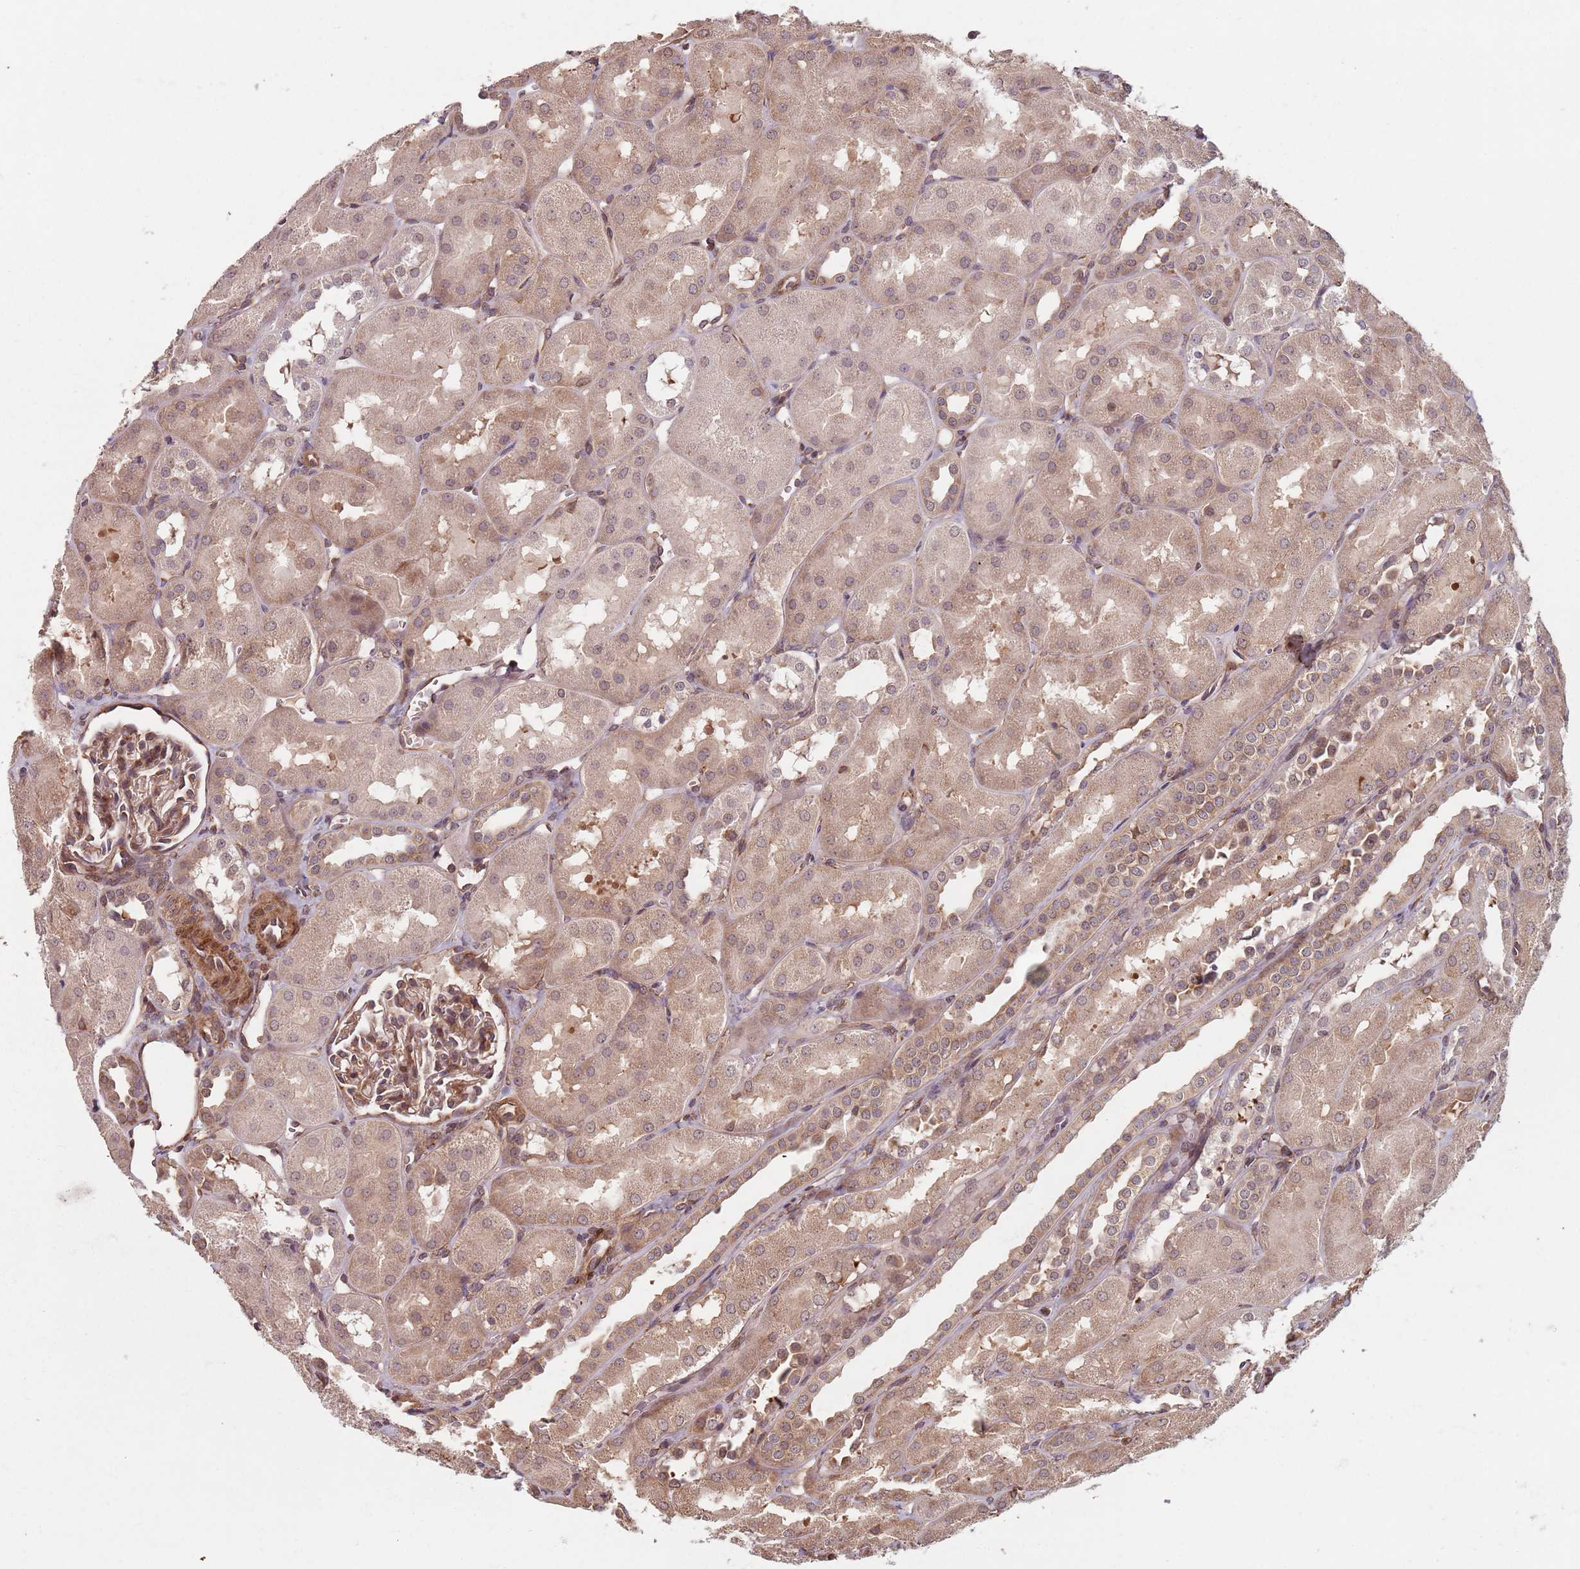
{"staining": {"intensity": "moderate", "quantity": ">75%", "location": "cytoplasmic/membranous"}, "tissue": "kidney", "cell_type": "Cells in glomeruli", "image_type": "normal", "snomed": [{"axis": "morphology", "description": "Normal tissue, NOS"}, {"axis": "topography", "description": "Kidney"}, {"axis": "topography", "description": "Urinary bladder"}], "caption": "DAB (3,3'-diaminobenzidine) immunohistochemical staining of unremarkable kidney displays moderate cytoplasmic/membranous protein staining in about >75% of cells in glomeruli. (Brightfield microscopy of DAB IHC at high magnification).", "gene": "NOTCH3", "patient": {"sex": "male", "age": 16}}